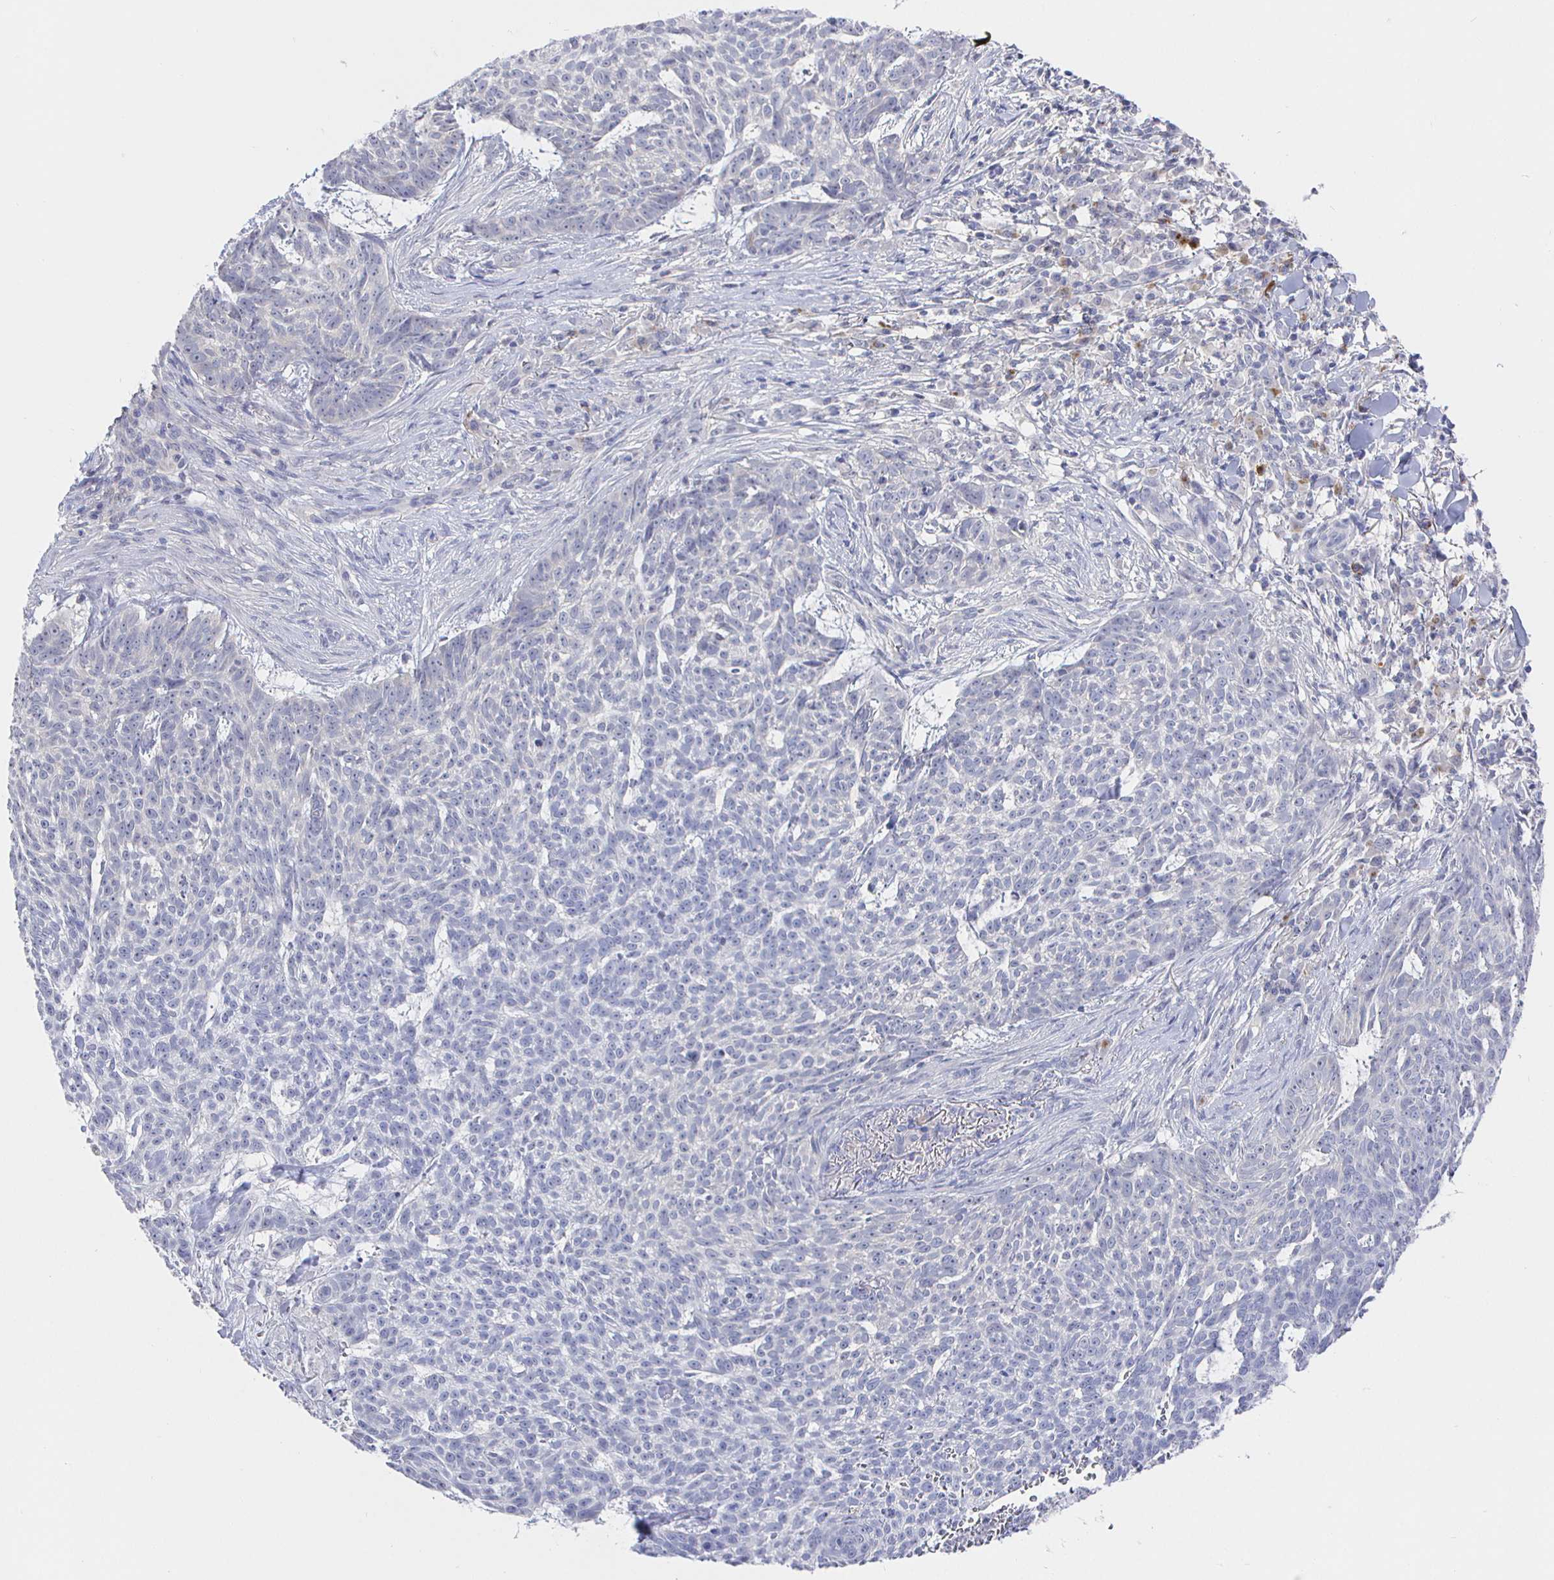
{"staining": {"intensity": "negative", "quantity": "none", "location": "none"}, "tissue": "skin cancer", "cell_type": "Tumor cells", "image_type": "cancer", "snomed": [{"axis": "morphology", "description": "Basal cell carcinoma"}, {"axis": "topography", "description": "Skin"}], "caption": "A high-resolution image shows IHC staining of skin cancer (basal cell carcinoma), which demonstrates no significant positivity in tumor cells. (DAB immunohistochemistry (IHC) visualized using brightfield microscopy, high magnification).", "gene": "LRRC23", "patient": {"sex": "female", "age": 93}}